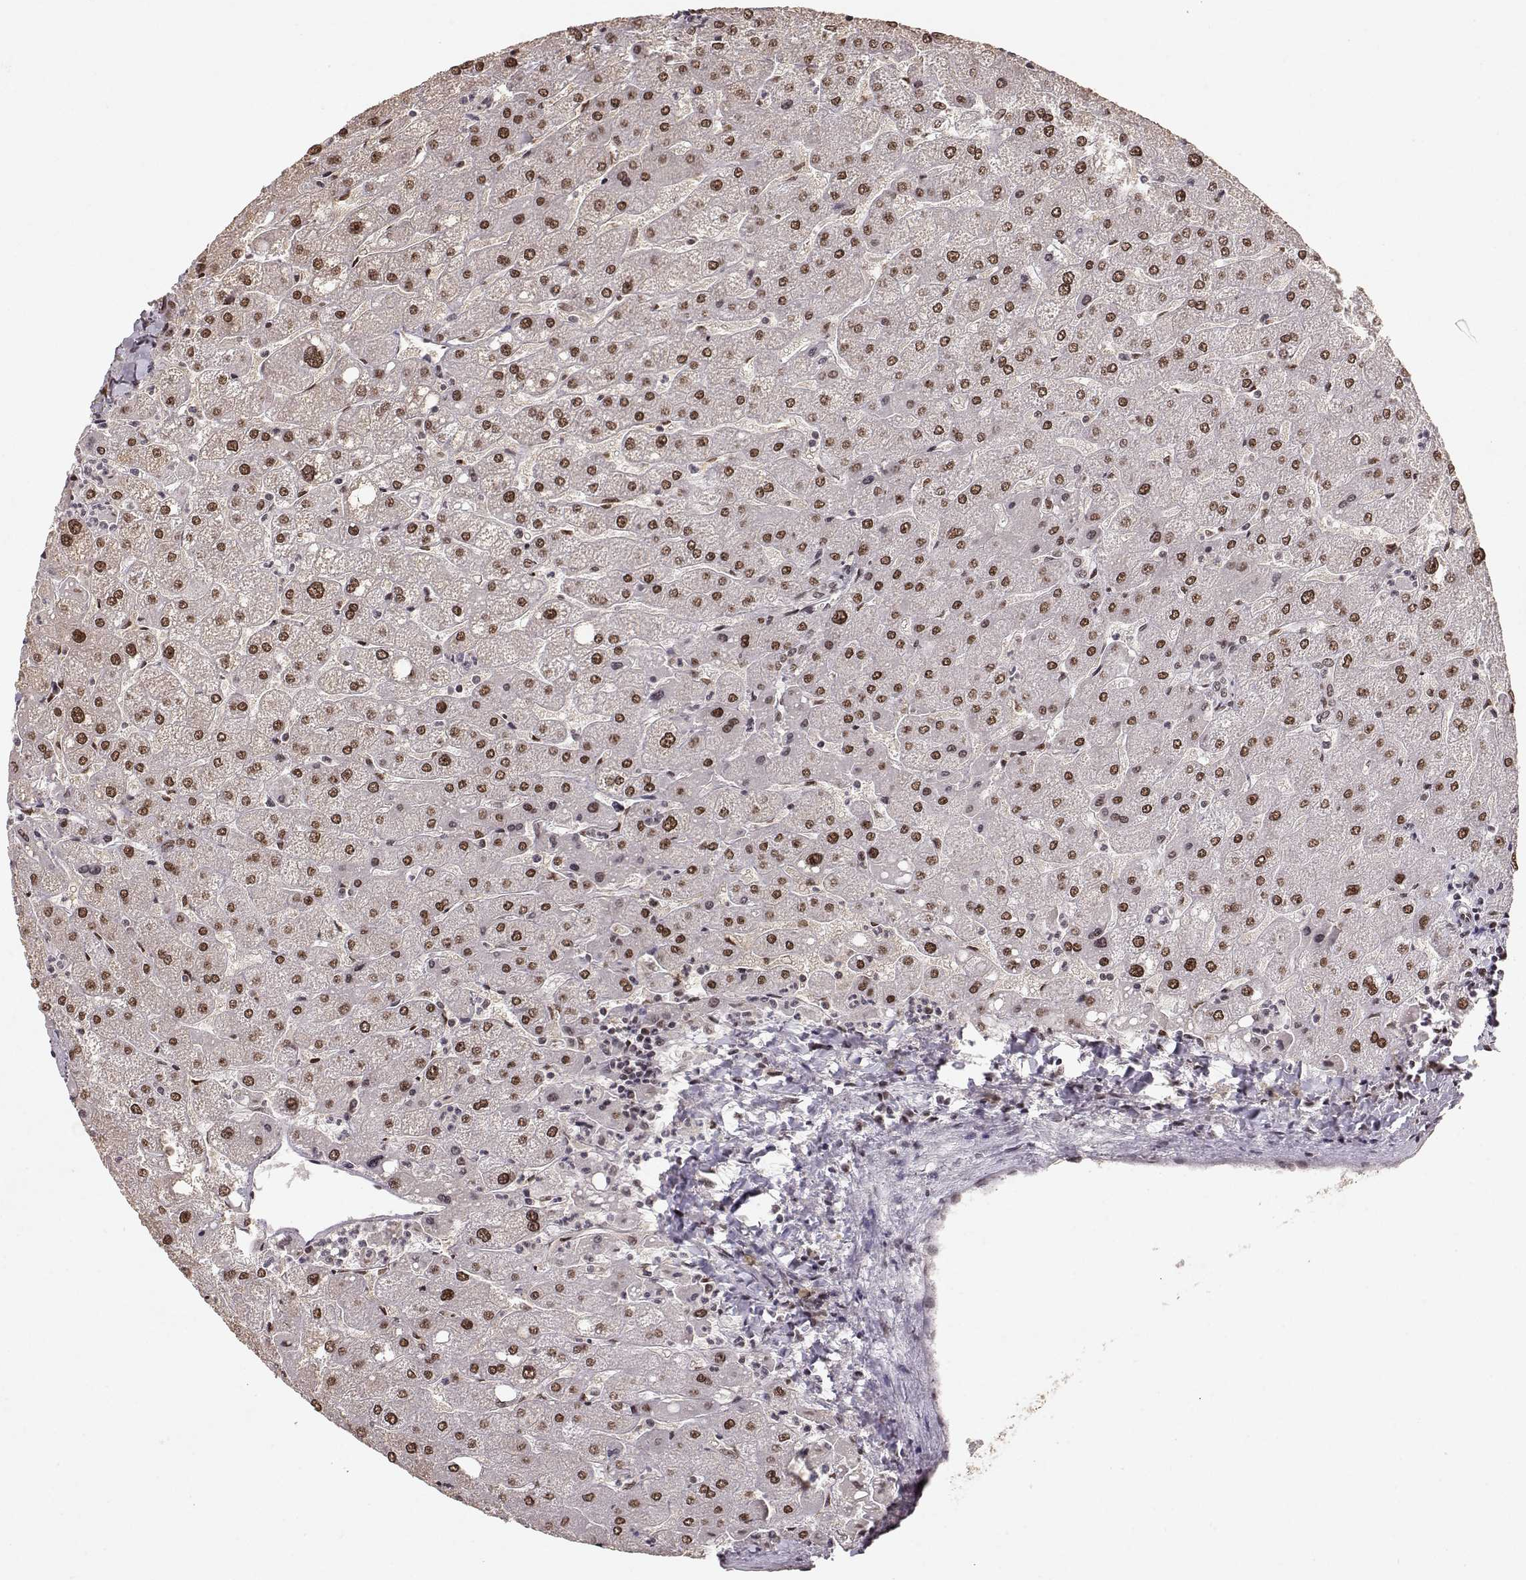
{"staining": {"intensity": "negative", "quantity": "none", "location": "none"}, "tissue": "liver", "cell_type": "Cholangiocytes", "image_type": "normal", "snomed": [{"axis": "morphology", "description": "Normal tissue, NOS"}, {"axis": "topography", "description": "Liver"}], "caption": "An image of human liver is negative for staining in cholangiocytes.", "gene": "CSNK2A1", "patient": {"sex": "male", "age": 67}}